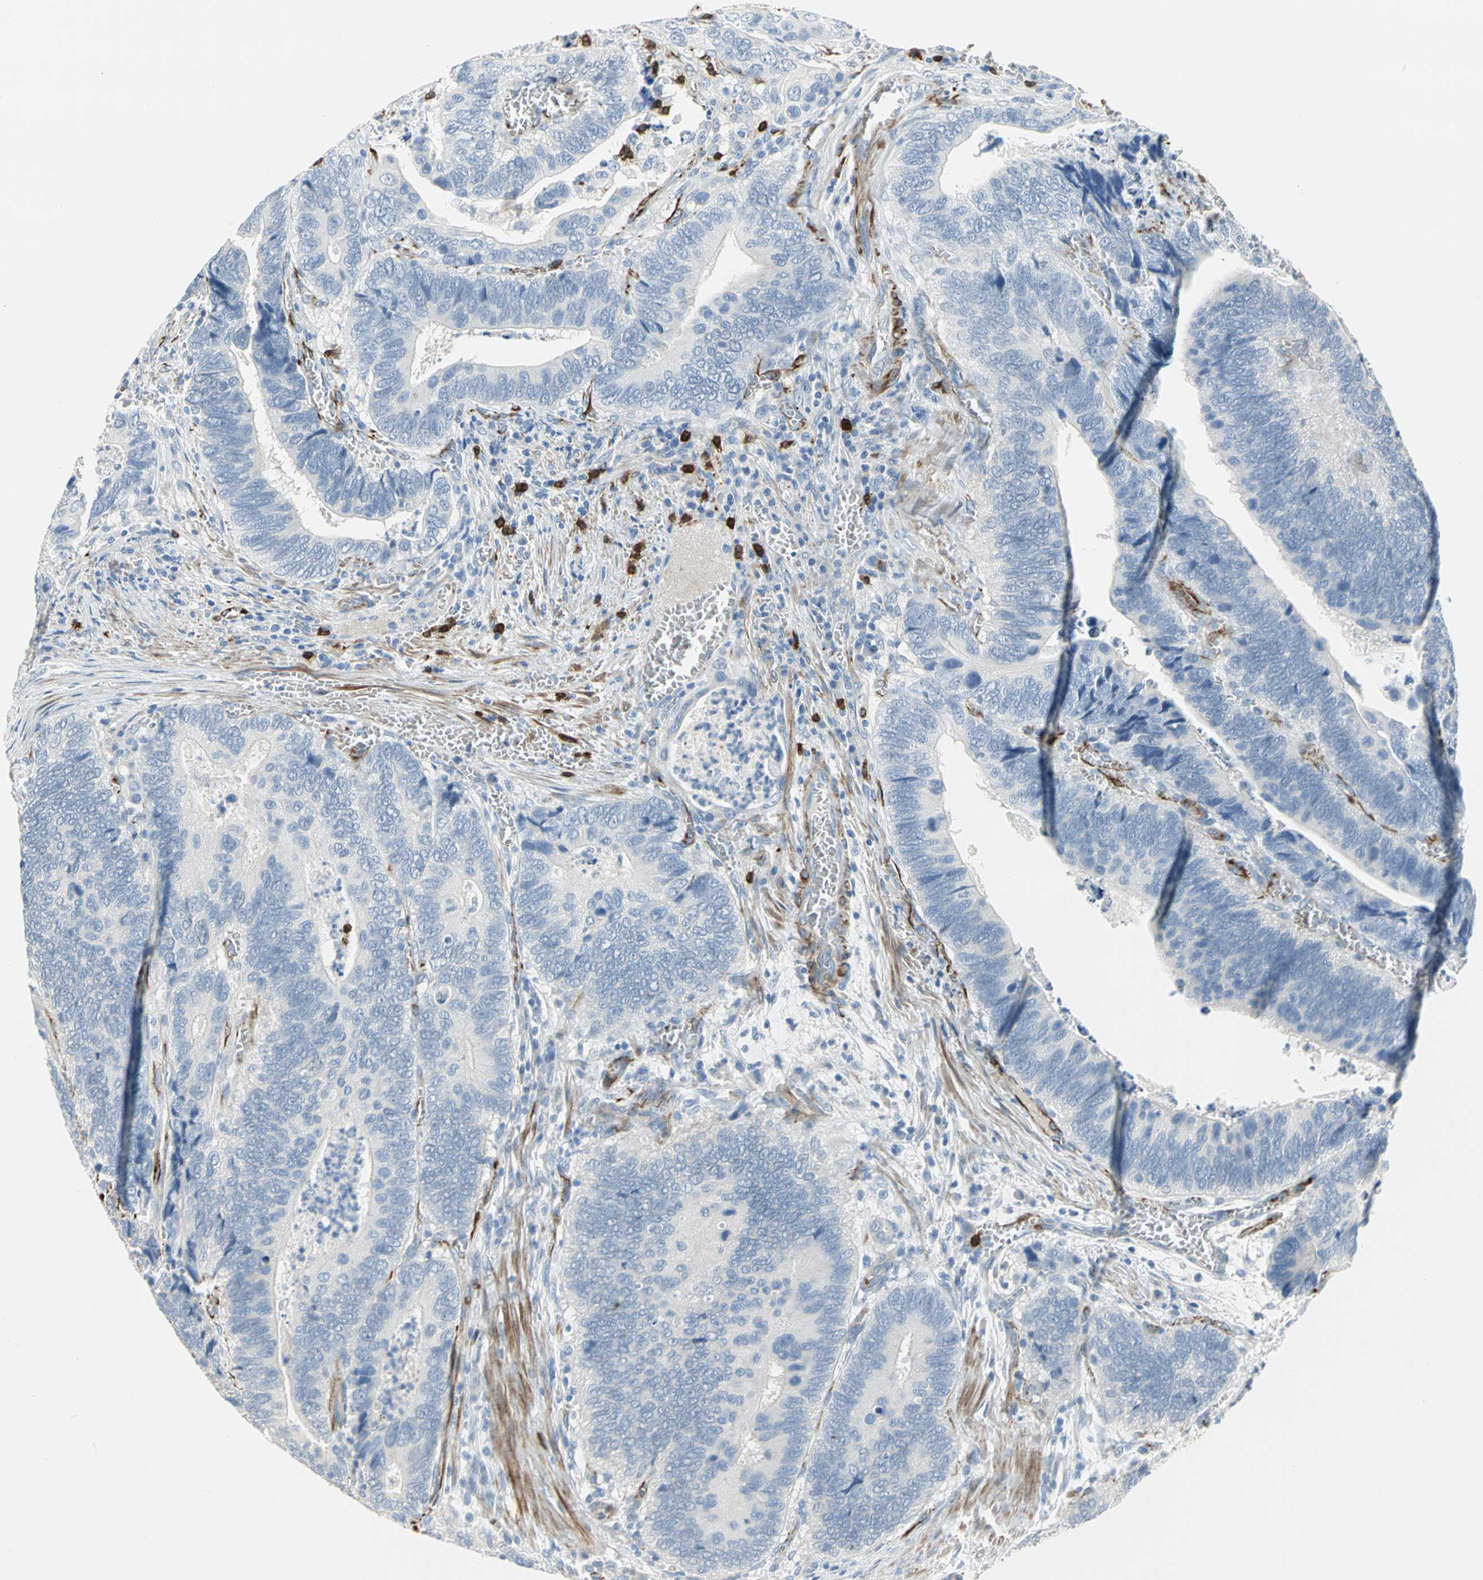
{"staining": {"intensity": "negative", "quantity": "none", "location": "none"}, "tissue": "colorectal cancer", "cell_type": "Tumor cells", "image_type": "cancer", "snomed": [{"axis": "morphology", "description": "Adenocarcinoma, NOS"}, {"axis": "topography", "description": "Colon"}], "caption": "IHC of human colorectal adenocarcinoma demonstrates no positivity in tumor cells.", "gene": "ALOX15", "patient": {"sex": "male", "age": 72}}